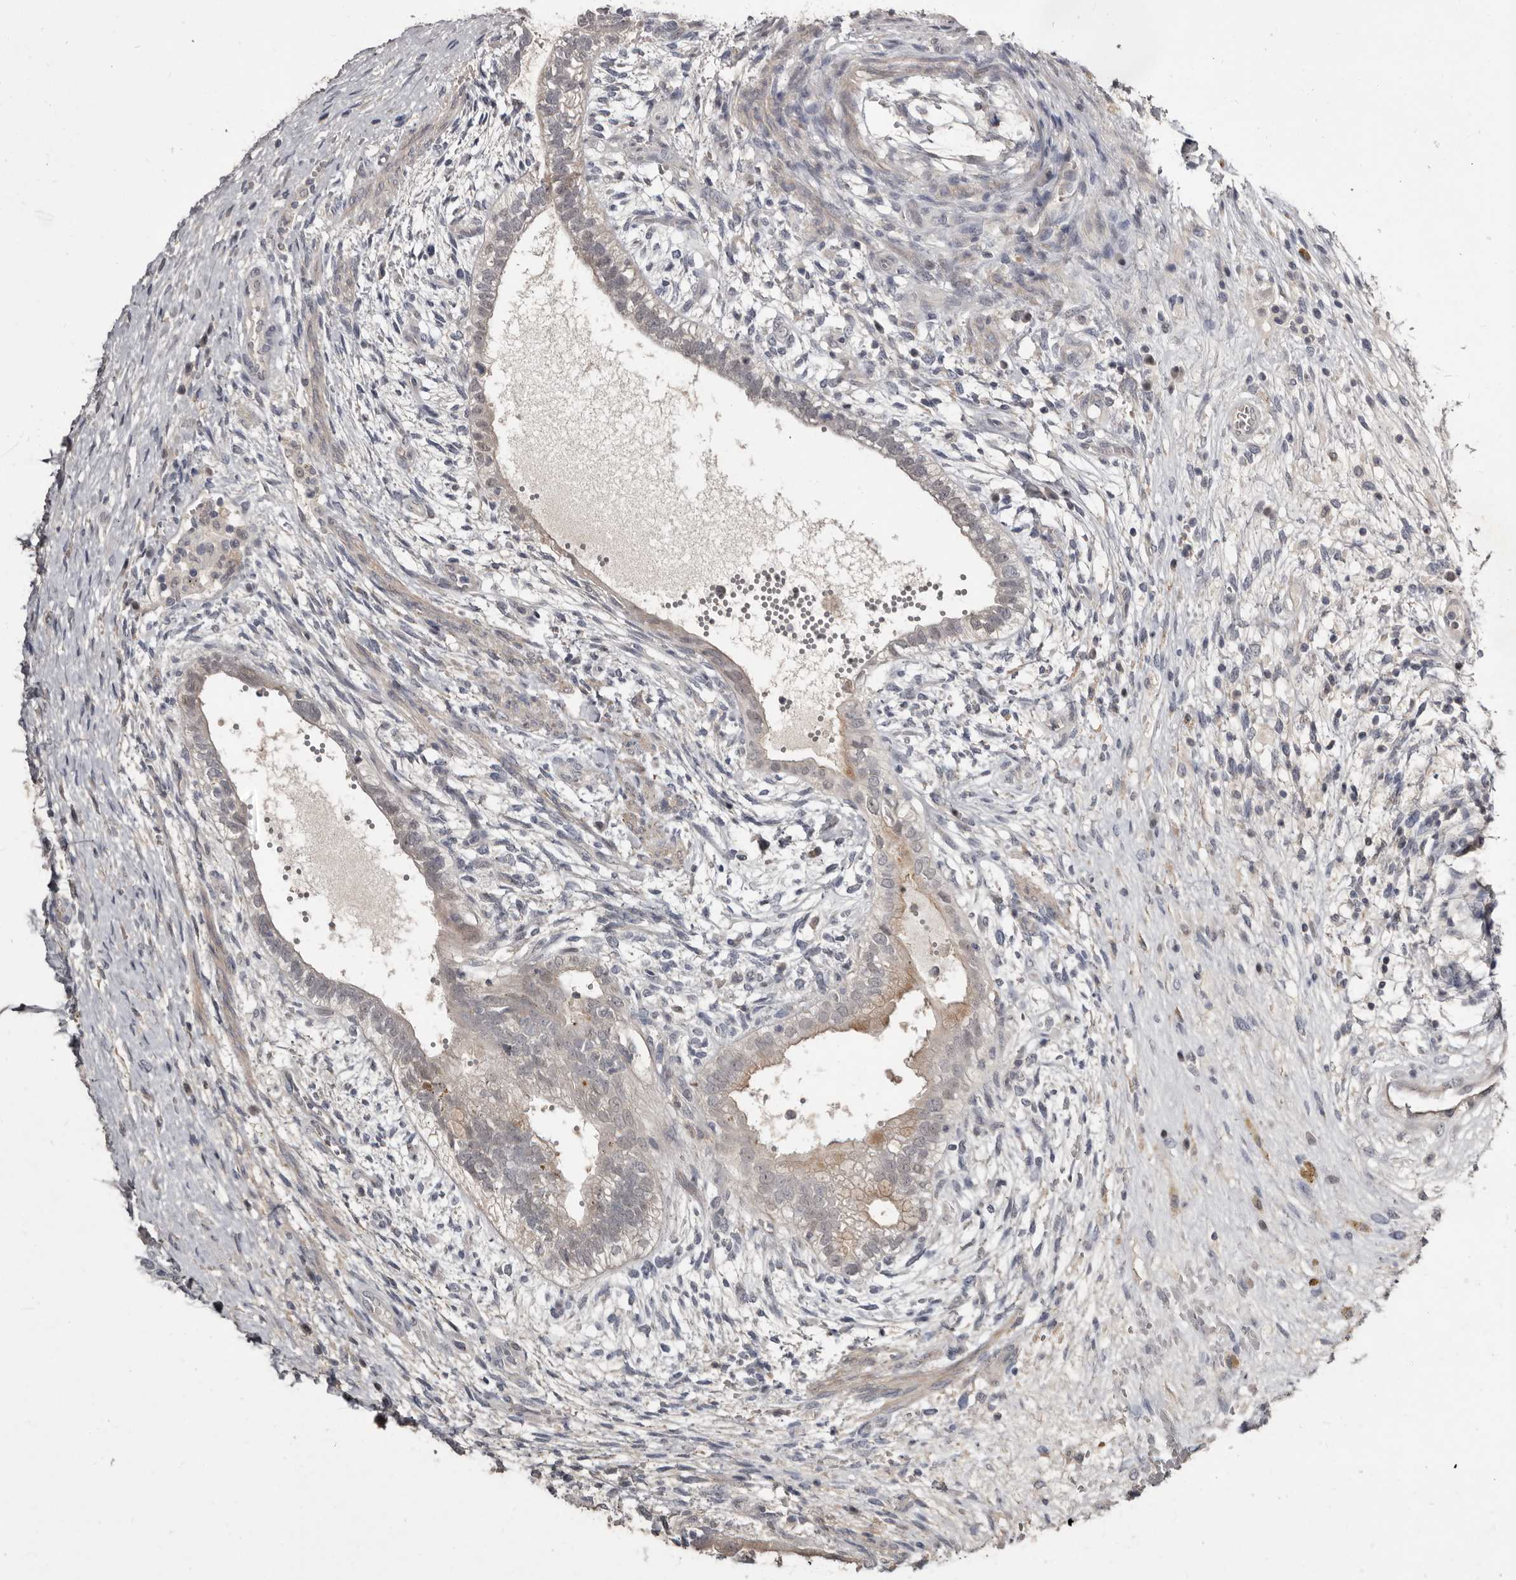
{"staining": {"intensity": "weak", "quantity": "25%-75%", "location": "cytoplasmic/membranous"}, "tissue": "testis cancer", "cell_type": "Tumor cells", "image_type": "cancer", "snomed": [{"axis": "morphology", "description": "Carcinoma, Embryonal, NOS"}, {"axis": "topography", "description": "Testis"}], "caption": "Immunohistochemical staining of human testis cancer (embryonal carcinoma) displays low levels of weak cytoplasmic/membranous protein expression in approximately 25%-75% of tumor cells. The staining is performed using DAB brown chromogen to label protein expression. The nuclei are counter-stained blue using hematoxylin.", "gene": "RBKS", "patient": {"sex": "male", "age": 26}}